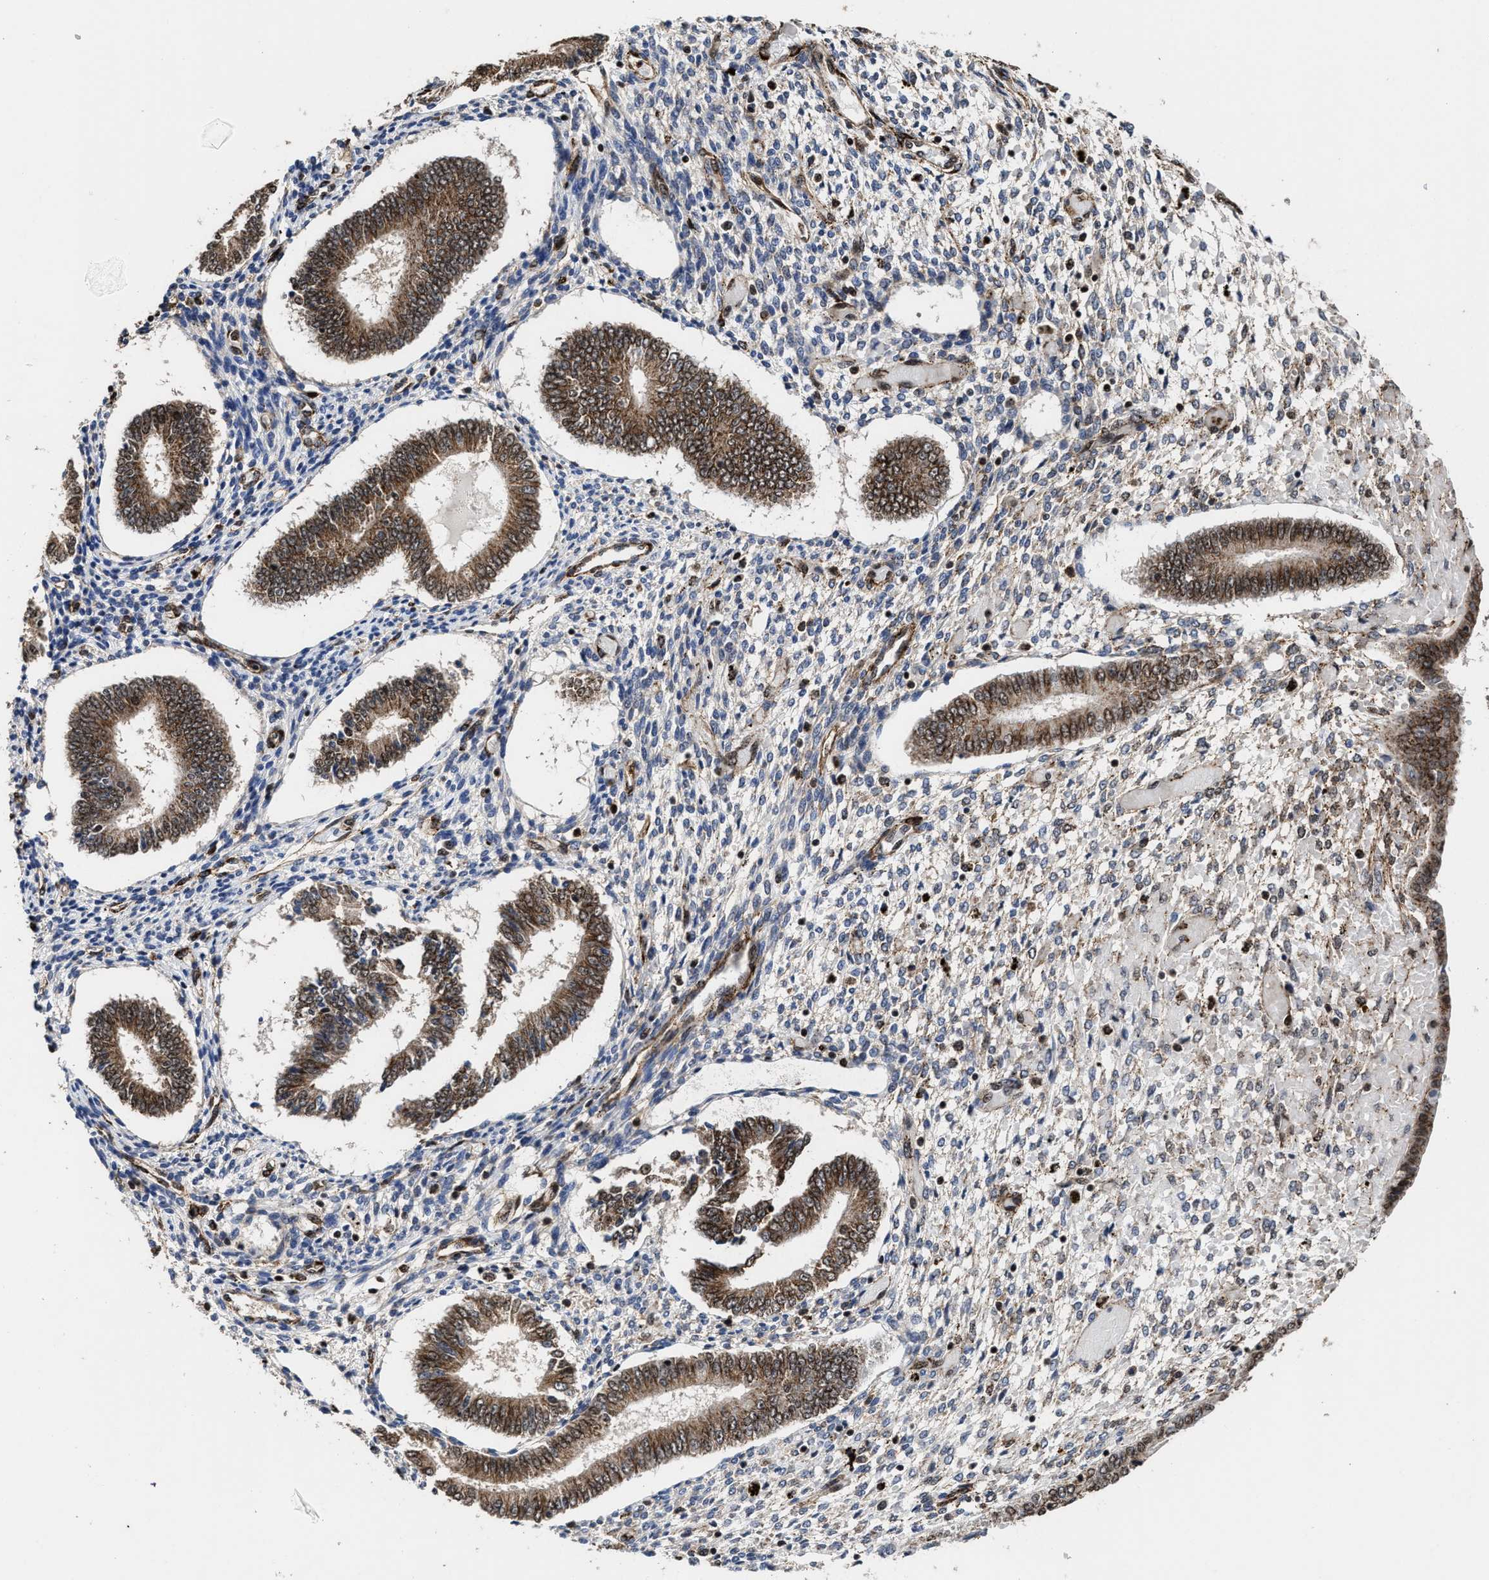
{"staining": {"intensity": "strong", "quantity": "<25%", "location": "cytoplasmic/membranous,nuclear"}, "tissue": "endometrium", "cell_type": "Cells in endometrial stroma", "image_type": "normal", "snomed": [{"axis": "morphology", "description": "Normal tissue, NOS"}, {"axis": "topography", "description": "Endometrium"}], "caption": "Immunohistochemistry (IHC) histopathology image of normal endometrium stained for a protein (brown), which reveals medium levels of strong cytoplasmic/membranous,nuclear staining in approximately <25% of cells in endometrial stroma.", "gene": "SEPTIN2", "patient": {"sex": "female", "age": 42}}